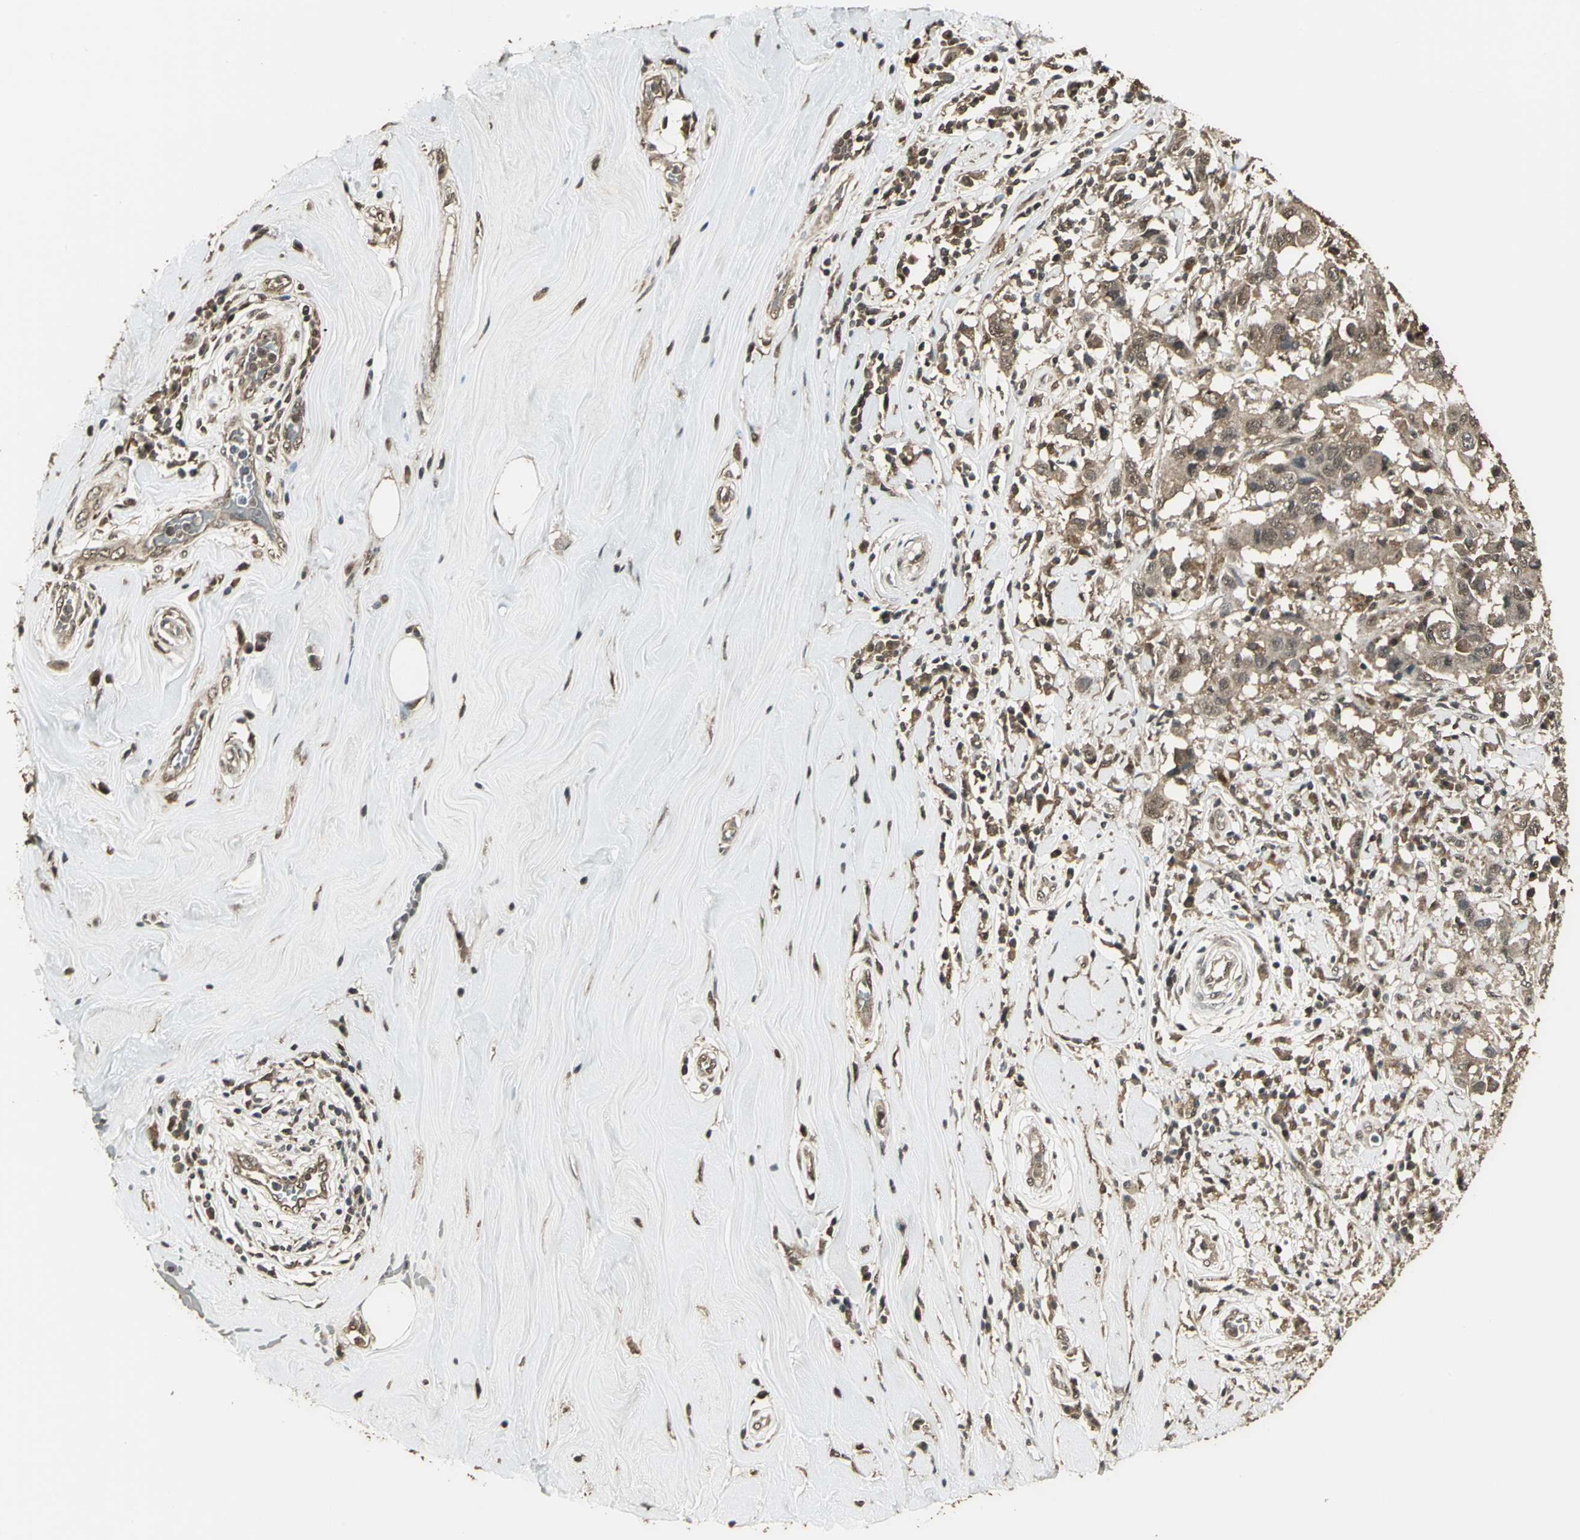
{"staining": {"intensity": "moderate", "quantity": ">75%", "location": "cytoplasmic/membranous"}, "tissue": "breast cancer", "cell_type": "Tumor cells", "image_type": "cancer", "snomed": [{"axis": "morphology", "description": "Duct carcinoma"}, {"axis": "topography", "description": "Breast"}], "caption": "High-power microscopy captured an immunohistochemistry (IHC) micrograph of breast cancer, revealing moderate cytoplasmic/membranous expression in about >75% of tumor cells. (IHC, brightfield microscopy, high magnification).", "gene": "UCHL5", "patient": {"sex": "female", "age": 50}}